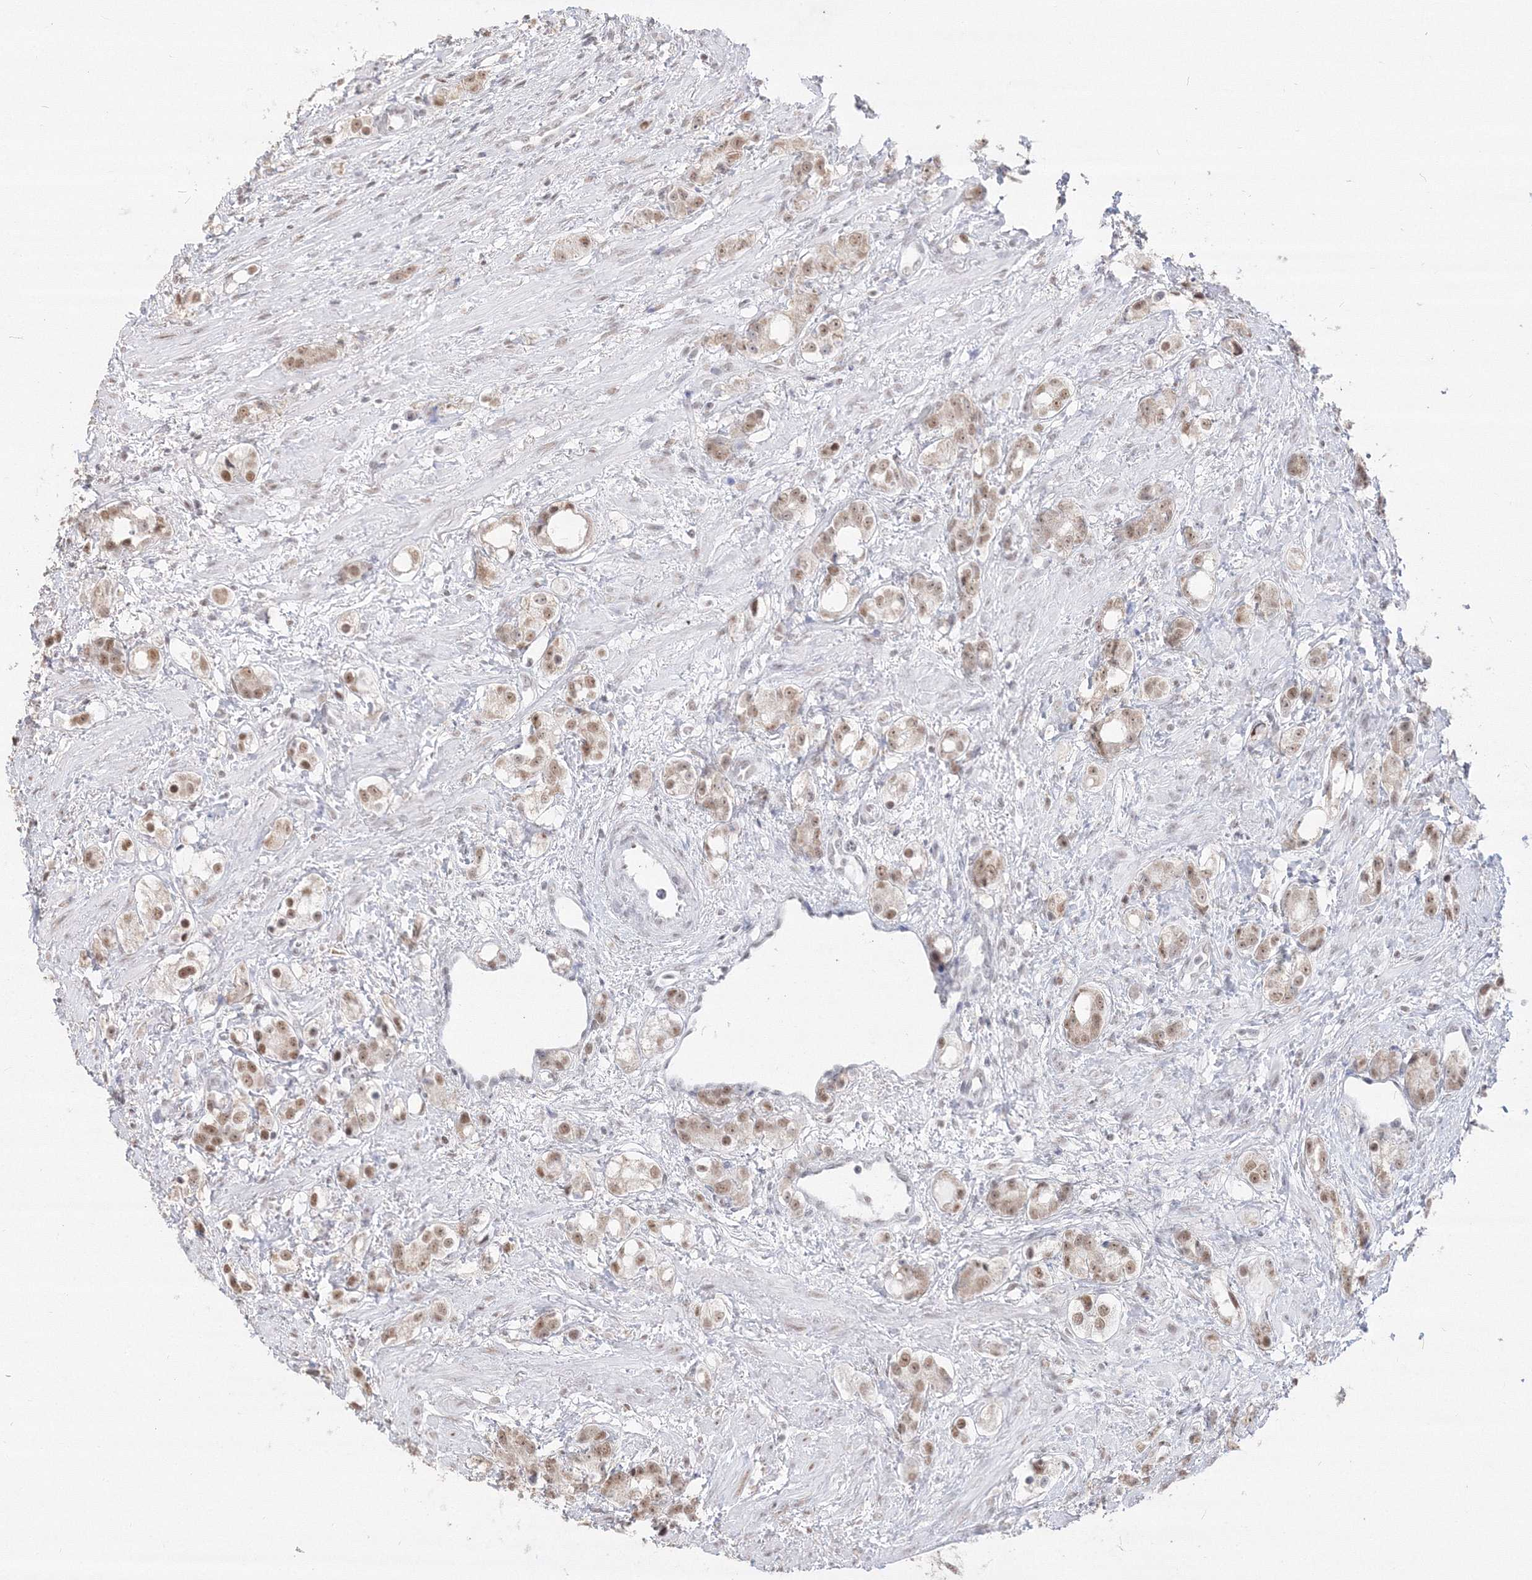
{"staining": {"intensity": "moderate", "quantity": ">75%", "location": "nuclear"}, "tissue": "prostate cancer", "cell_type": "Tumor cells", "image_type": "cancer", "snomed": [{"axis": "morphology", "description": "Adenocarcinoma, High grade"}, {"axis": "topography", "description": "Prostate"}], "caption": "There is medium levels of moderate nuclear expression in tumor cells of high-grade adenocarcinoma (prostate), as demonstrated by immunohistochemical staining (brown color).", "gene": "PPP4R2", "patient": {"sex": "male", "age": 63}}